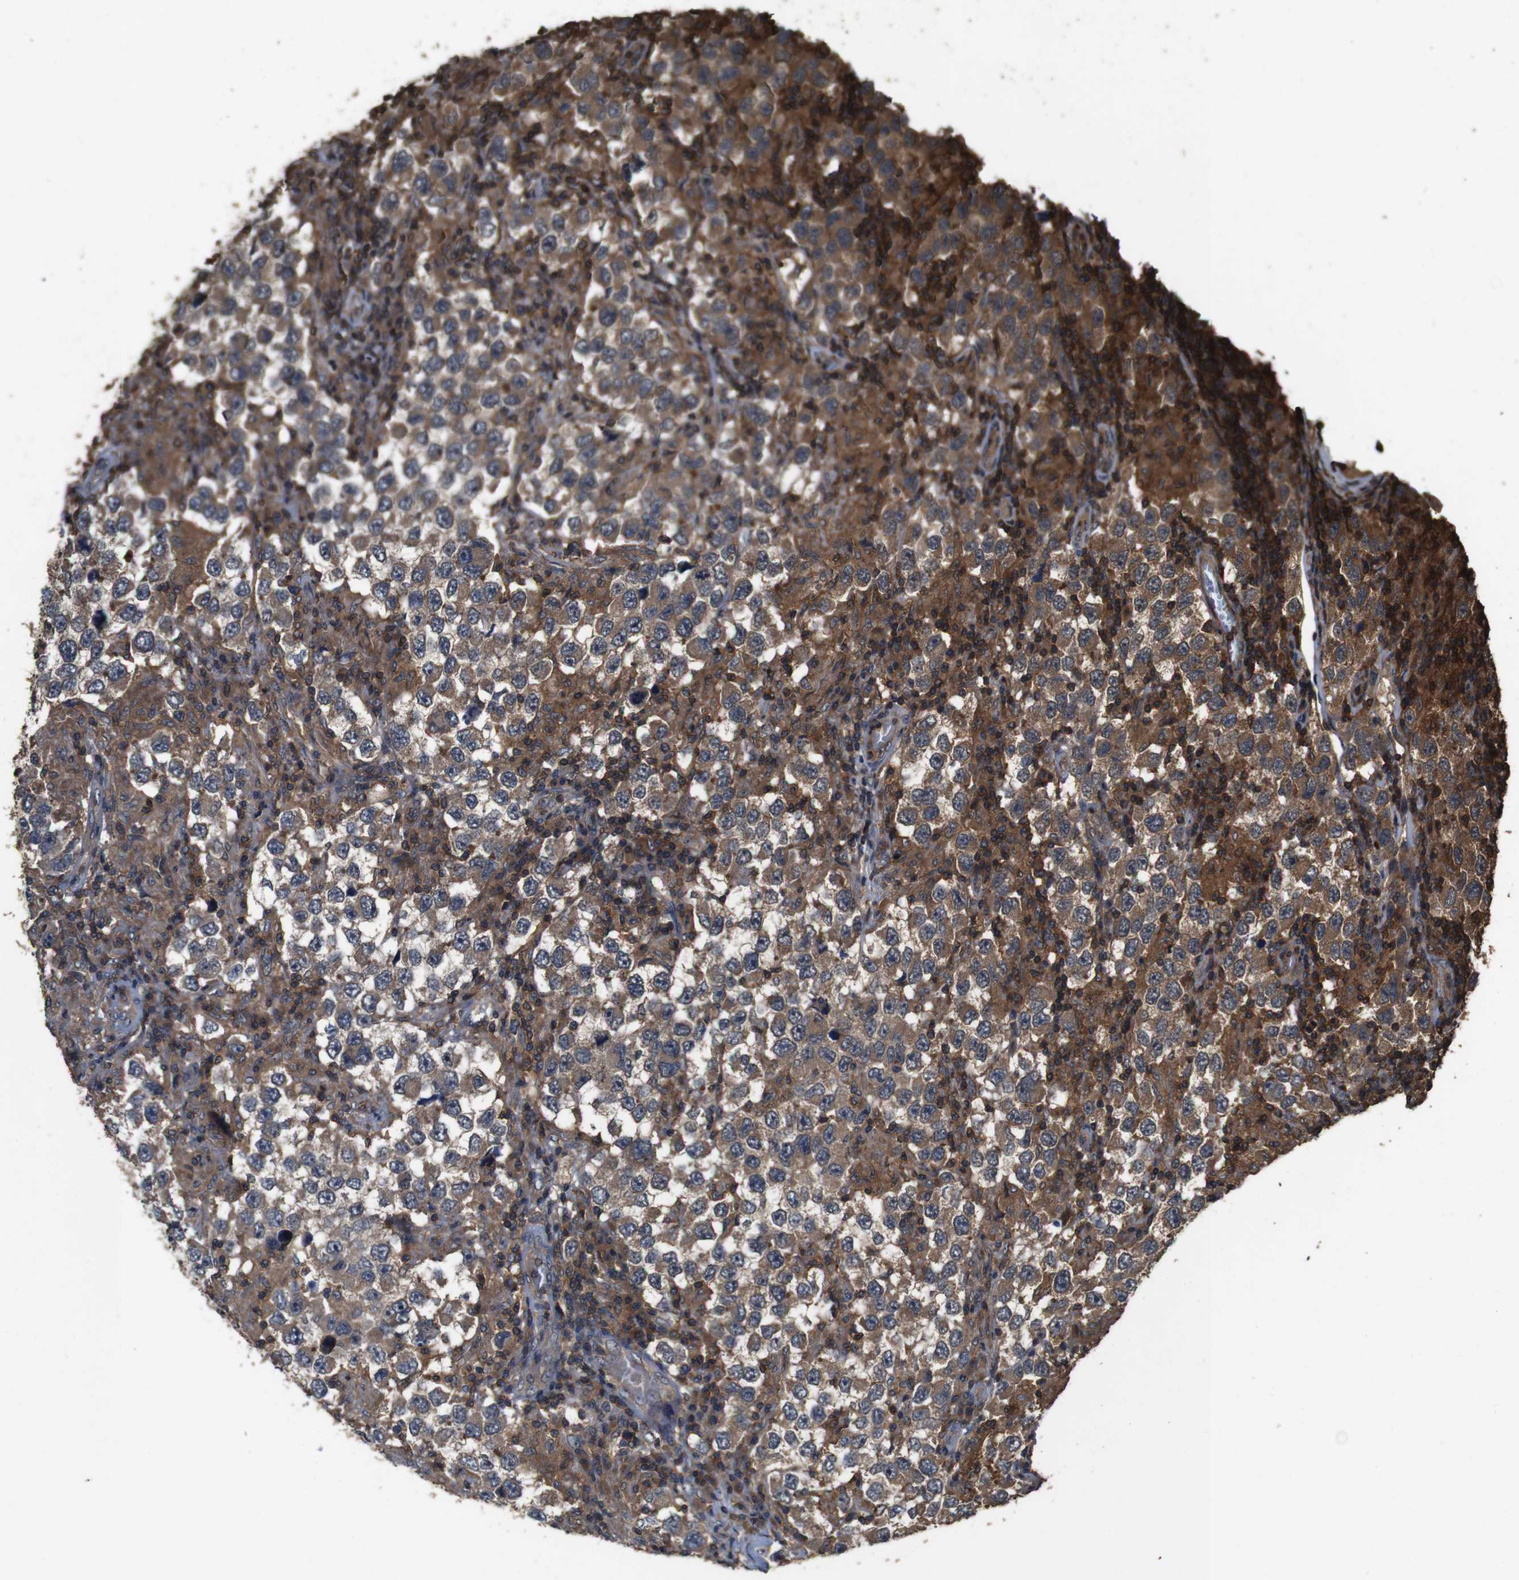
{"staining": {"intensity": "moderate", "quantity": ">75%", "location": "cytoplasmic/membranous"}, "tissue": "testis cancer", "cell_type": "Tumor cells", "image_type": "cancer", "snomed": [{"axis": "morphology", "description": "Carcinoma, Embryonal, NOS"}, {"axis": "topography", "description": "Testis"}], "caption": "Testis embryonal carcinoma tissue displays moderate cytoplasmic/membranous expression in about >75% of tumor cells (IHC, brightfield microscopy, high magnification).", "gene": "BAG4", "patient": {"sex": "male", "age": 21}}